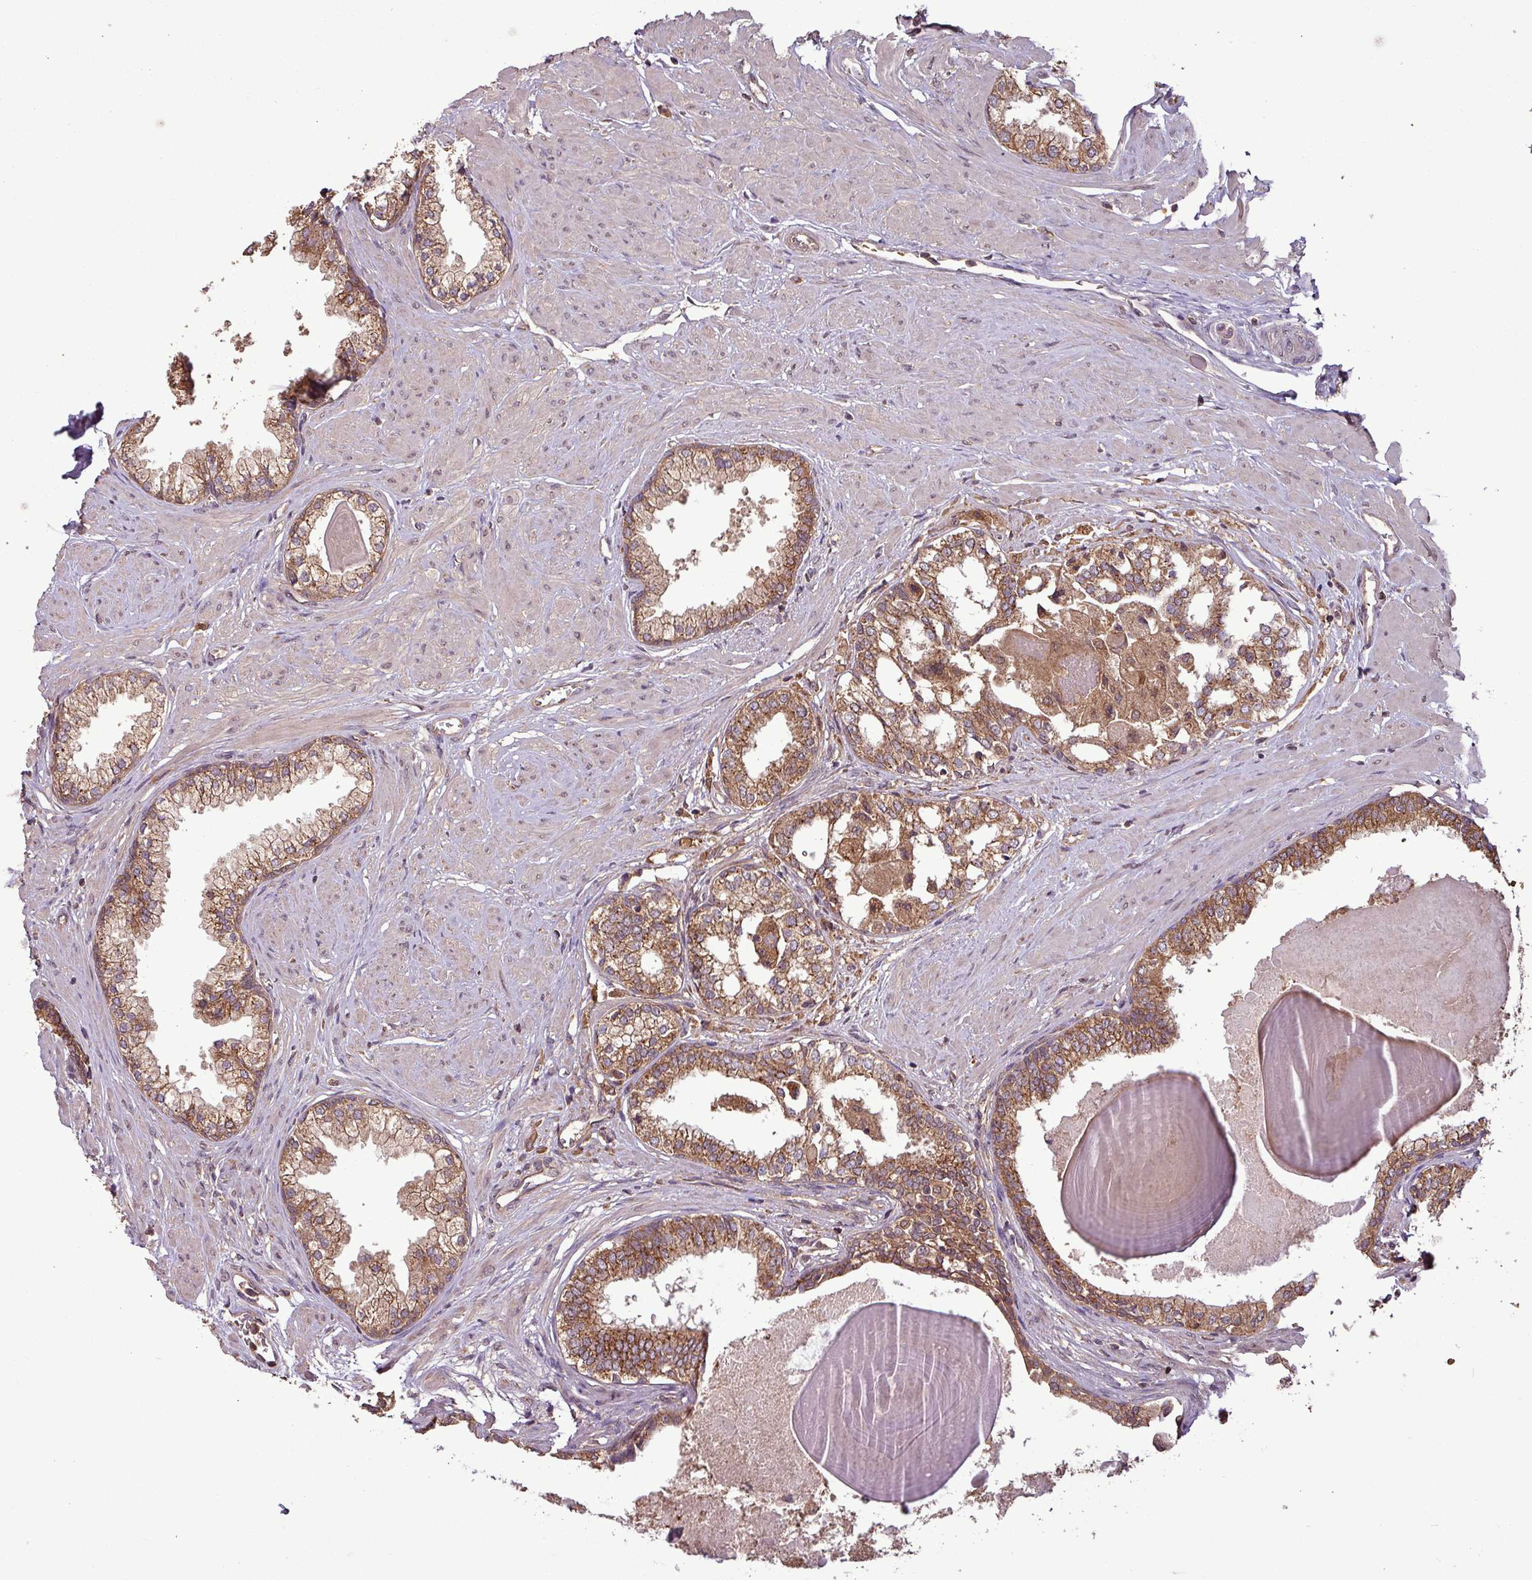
{"staining": {"intensity": "moderate", "quantity": ">75%", "location": "cytoplasmic/membranous"}, "tissue": "prostate", "cell_type": "Glandular cells", "image_type": "normal", "snomed": [{"axis": "morphology", "description": "Normal tissue, NOS"}, {"axis": "topography", "description": "Prostate"}], "caption": "A medium amount of moderate cytoplasmic/membranous expression is identified in approximately >75% of glandular cells in benign prostate.", "gene": "NT5C3A", "patient": {"sex": "male", "age": 57}}